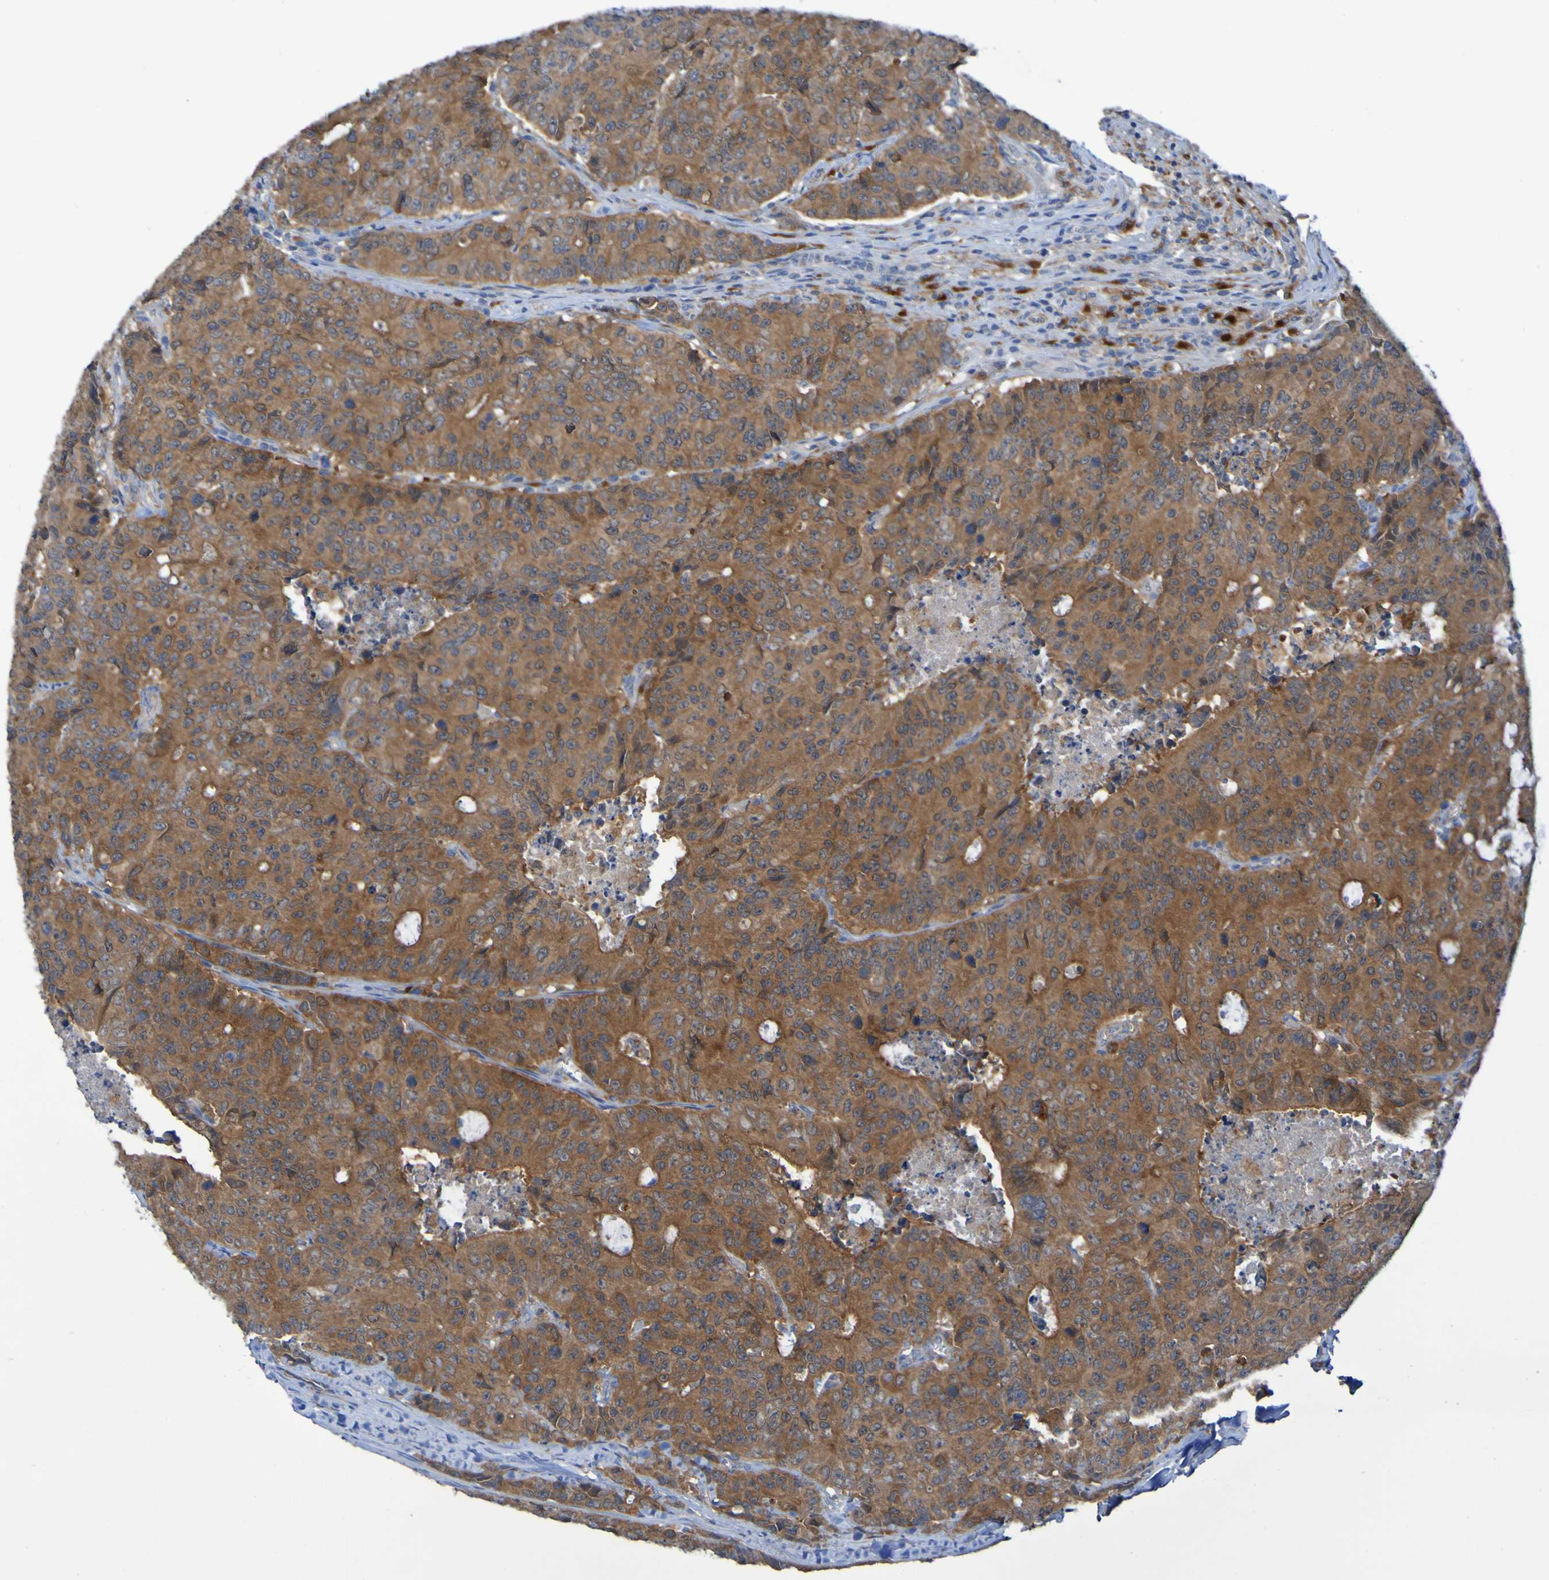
{"staining": {"intensity": "moderate", "quantity": ">75%", "location": "cytoplasmic/membranous"}, "tissue": "colorectal cancer", "cell_type": "Tumor cells", "image_type": "cancer", "snomed": [{"axis": "morphology", "description": "Adenocarcinoma, NOS"}, {"axis": "topography", "description": "Colon"}], "caption": "Immunohistochemistry (IHC) of human adenocarcinoma (colorectal) demonstrates medium levels of moderate cytoplasmic/membranous staining in about >75% of tumor cells. Nuclei are stained in blue.", "gene": "ARHGEF16", "patient": {"sex": "female", "age": 86}}